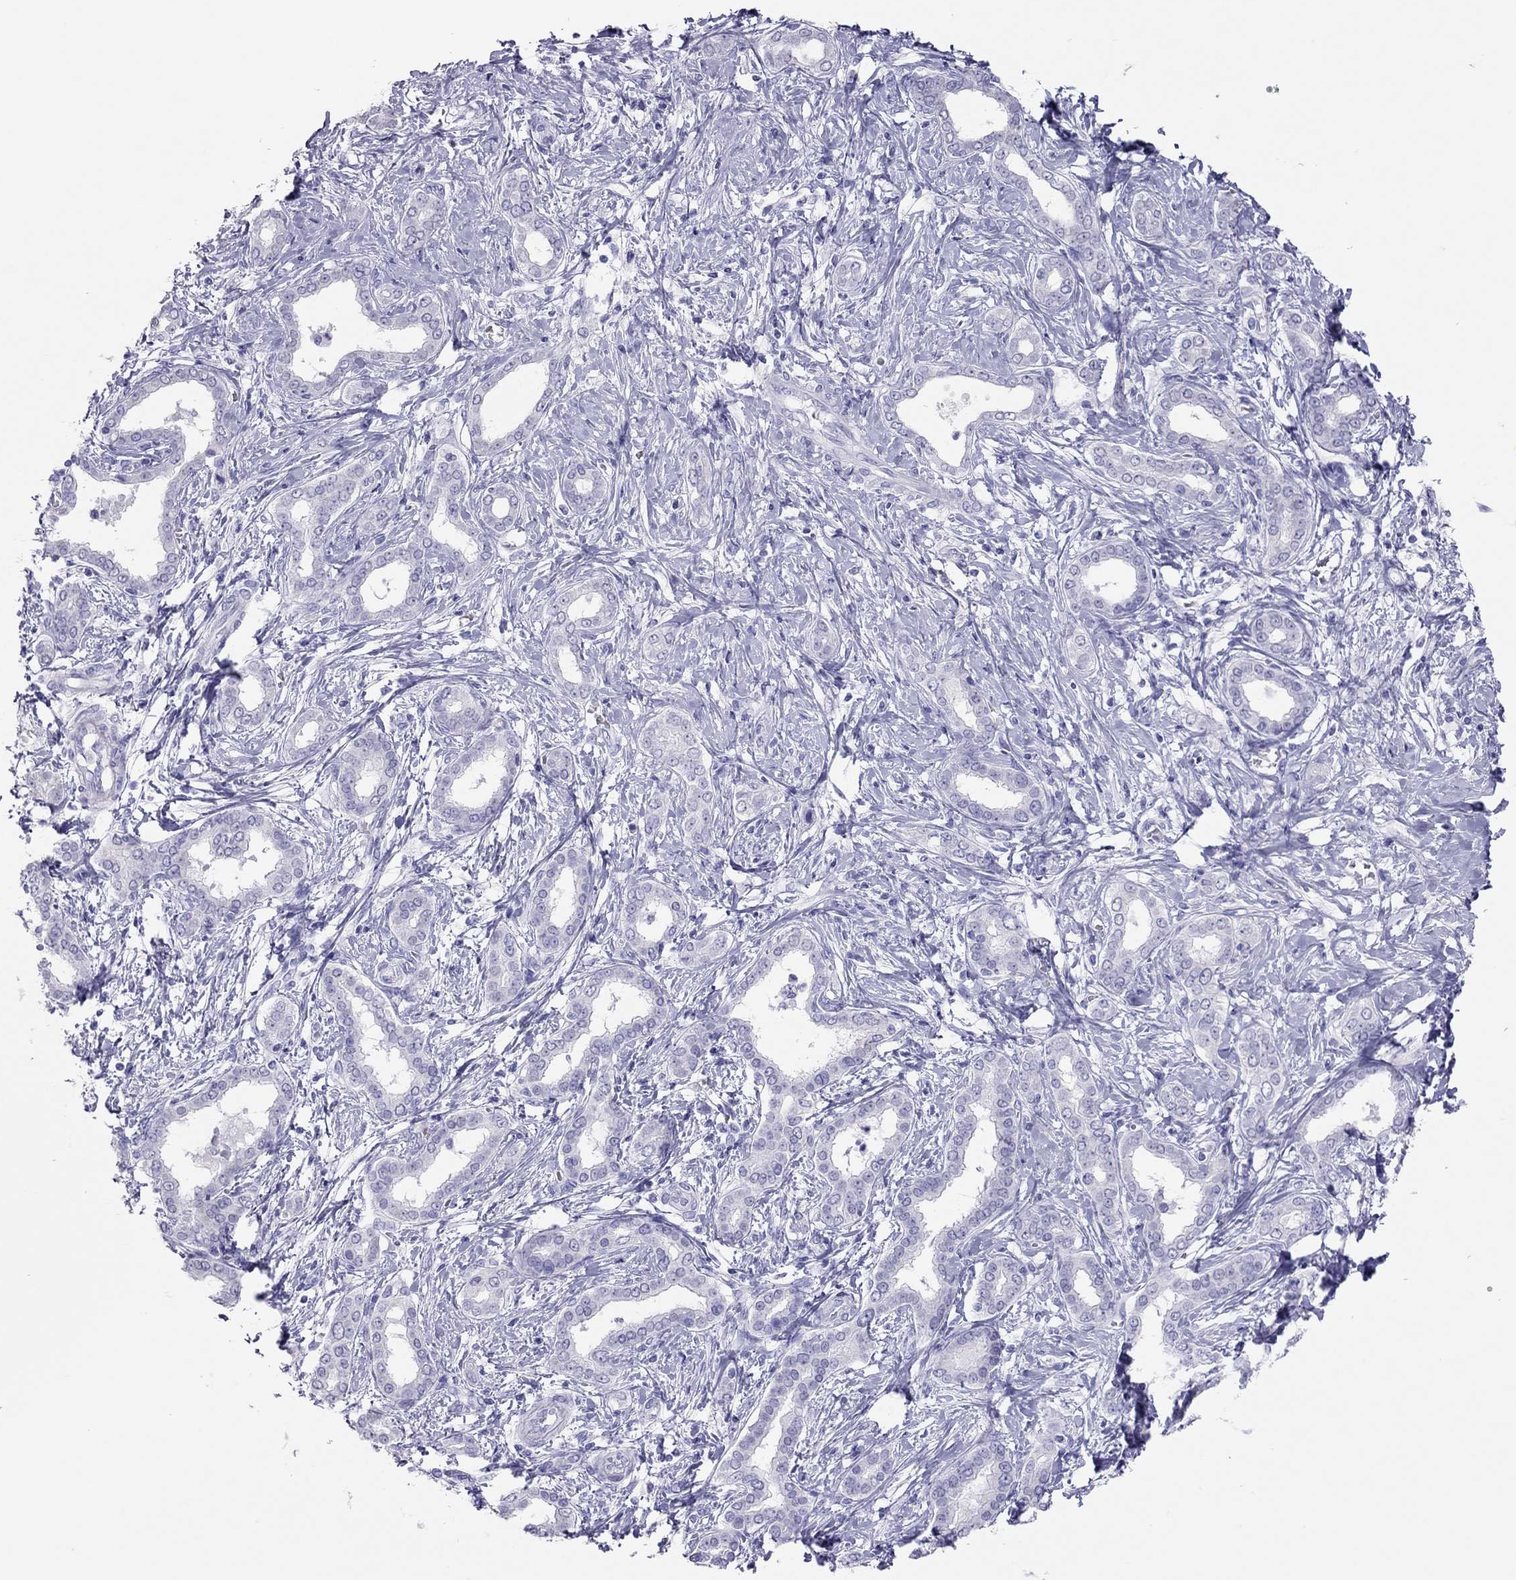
{"staining": {"intensity": "negative", "quantity": "none", "location": "none"}, "tissue": "liver cancer", "cell_type": "Tumor cells", "image_type": "cancer", "snomed": [{"axis": "morphology", "description": "Cholangiocarcinoma"}, {"axis": "topography", "description": "Liver"}], "caption": "DAB immunohistochemical staining of liver cancer shows no significant staining in tumor cells.", "gene": "TSHB", "patient": {"sex": "female", "age": 47}}